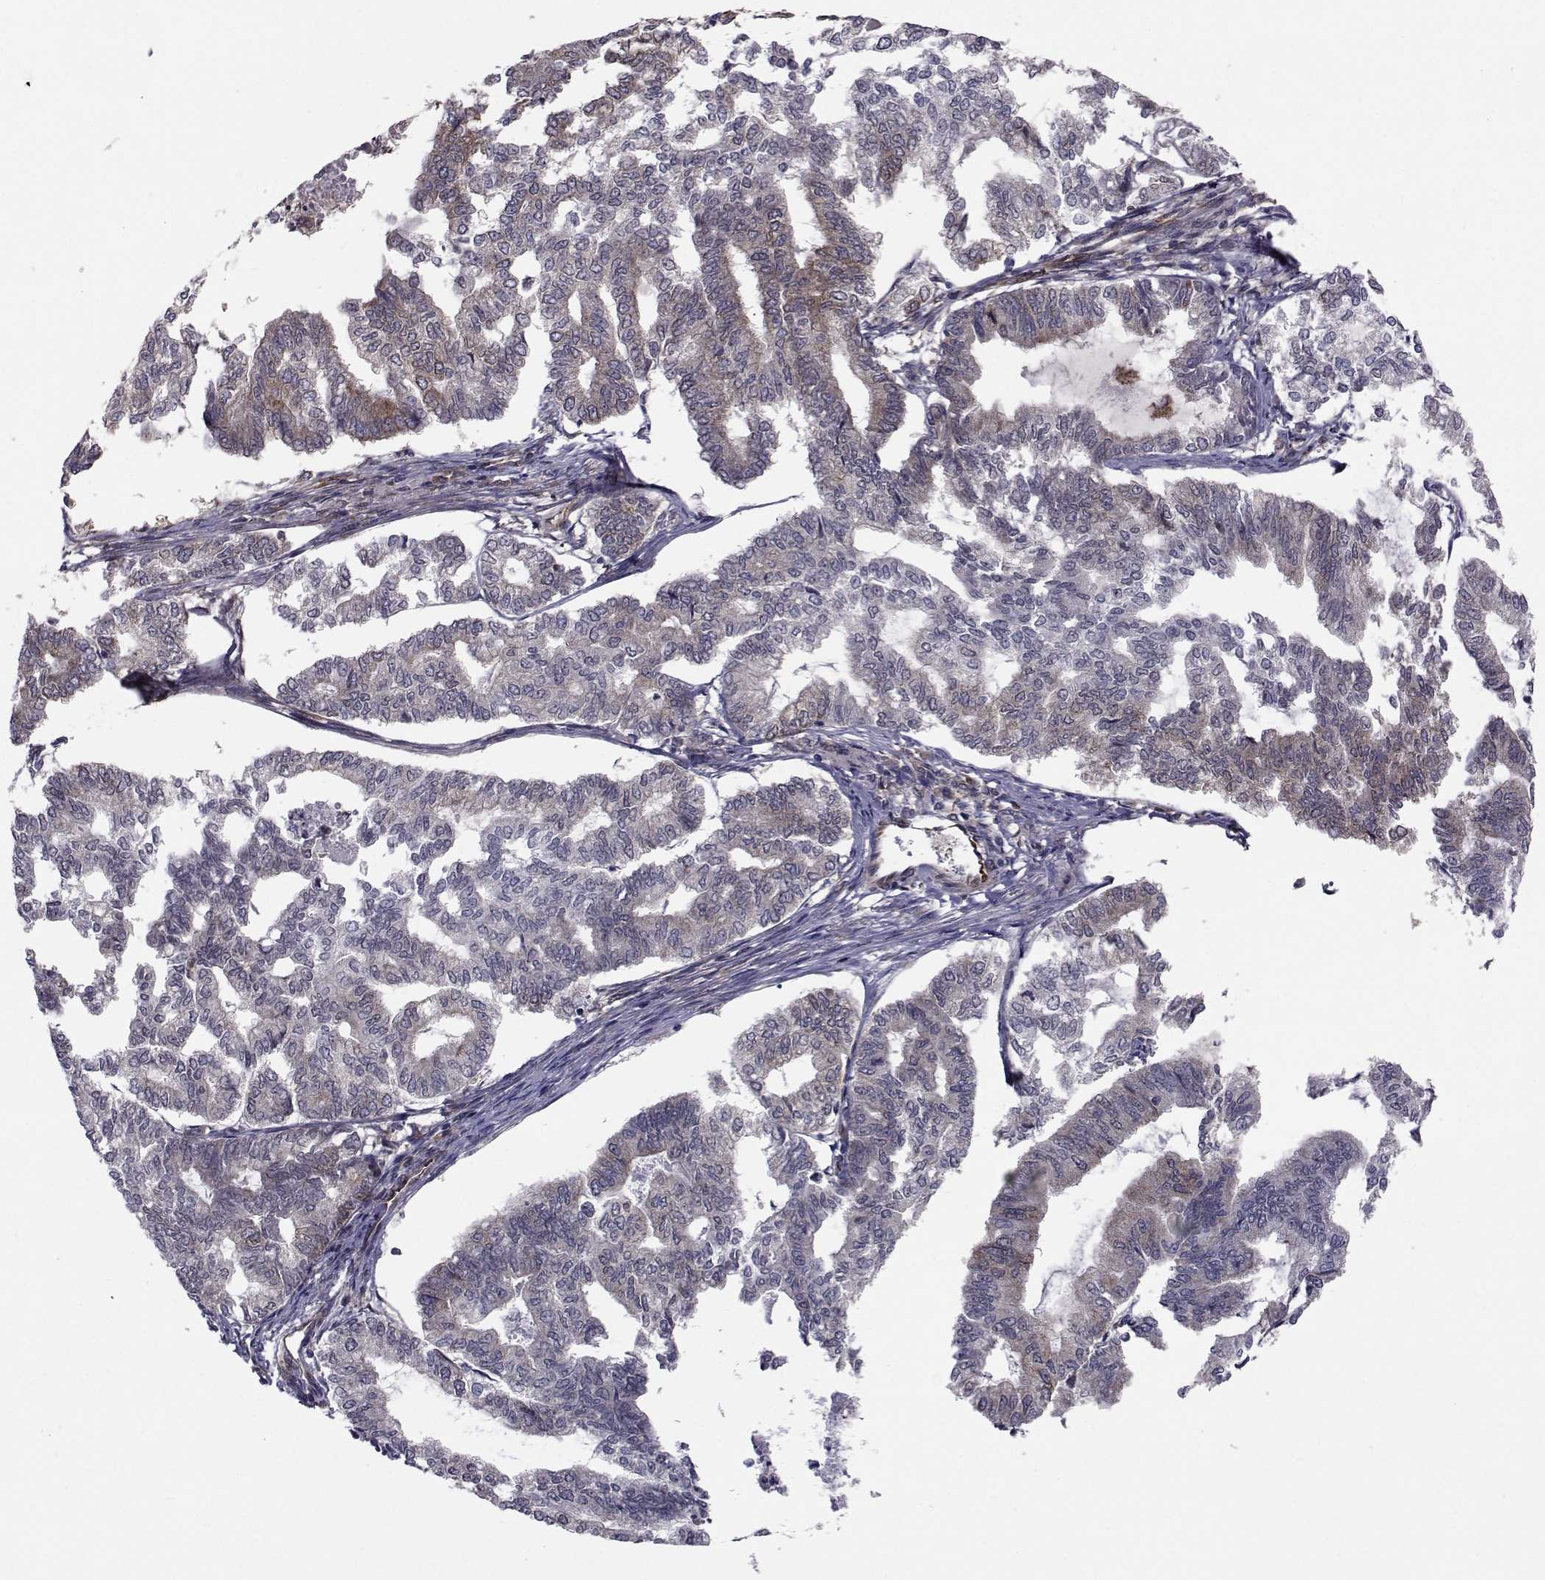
{"staining": {"intensity": "moderate", "quantity": "<25%", "location": "cytoplasmic/membranous"}, "tissue": "endometrial cancer", "cell_type": "Tumor cells", "image_type": "cancer", "snomed": [{"axis": "morphology", "description": "Adenocarcinoma, NOS"}, {"axis": "topography", "description": "Endometrium"}], "caption": "A micrograph showing moderate cytoplasmic/membranous staining in about <25% of tumor cells in adenocarcinoma (endometrial), as visualized by brown immunohistochemical staining.", "gene": "TRIP10", "patient": {"sex": "female", "age": 79}}